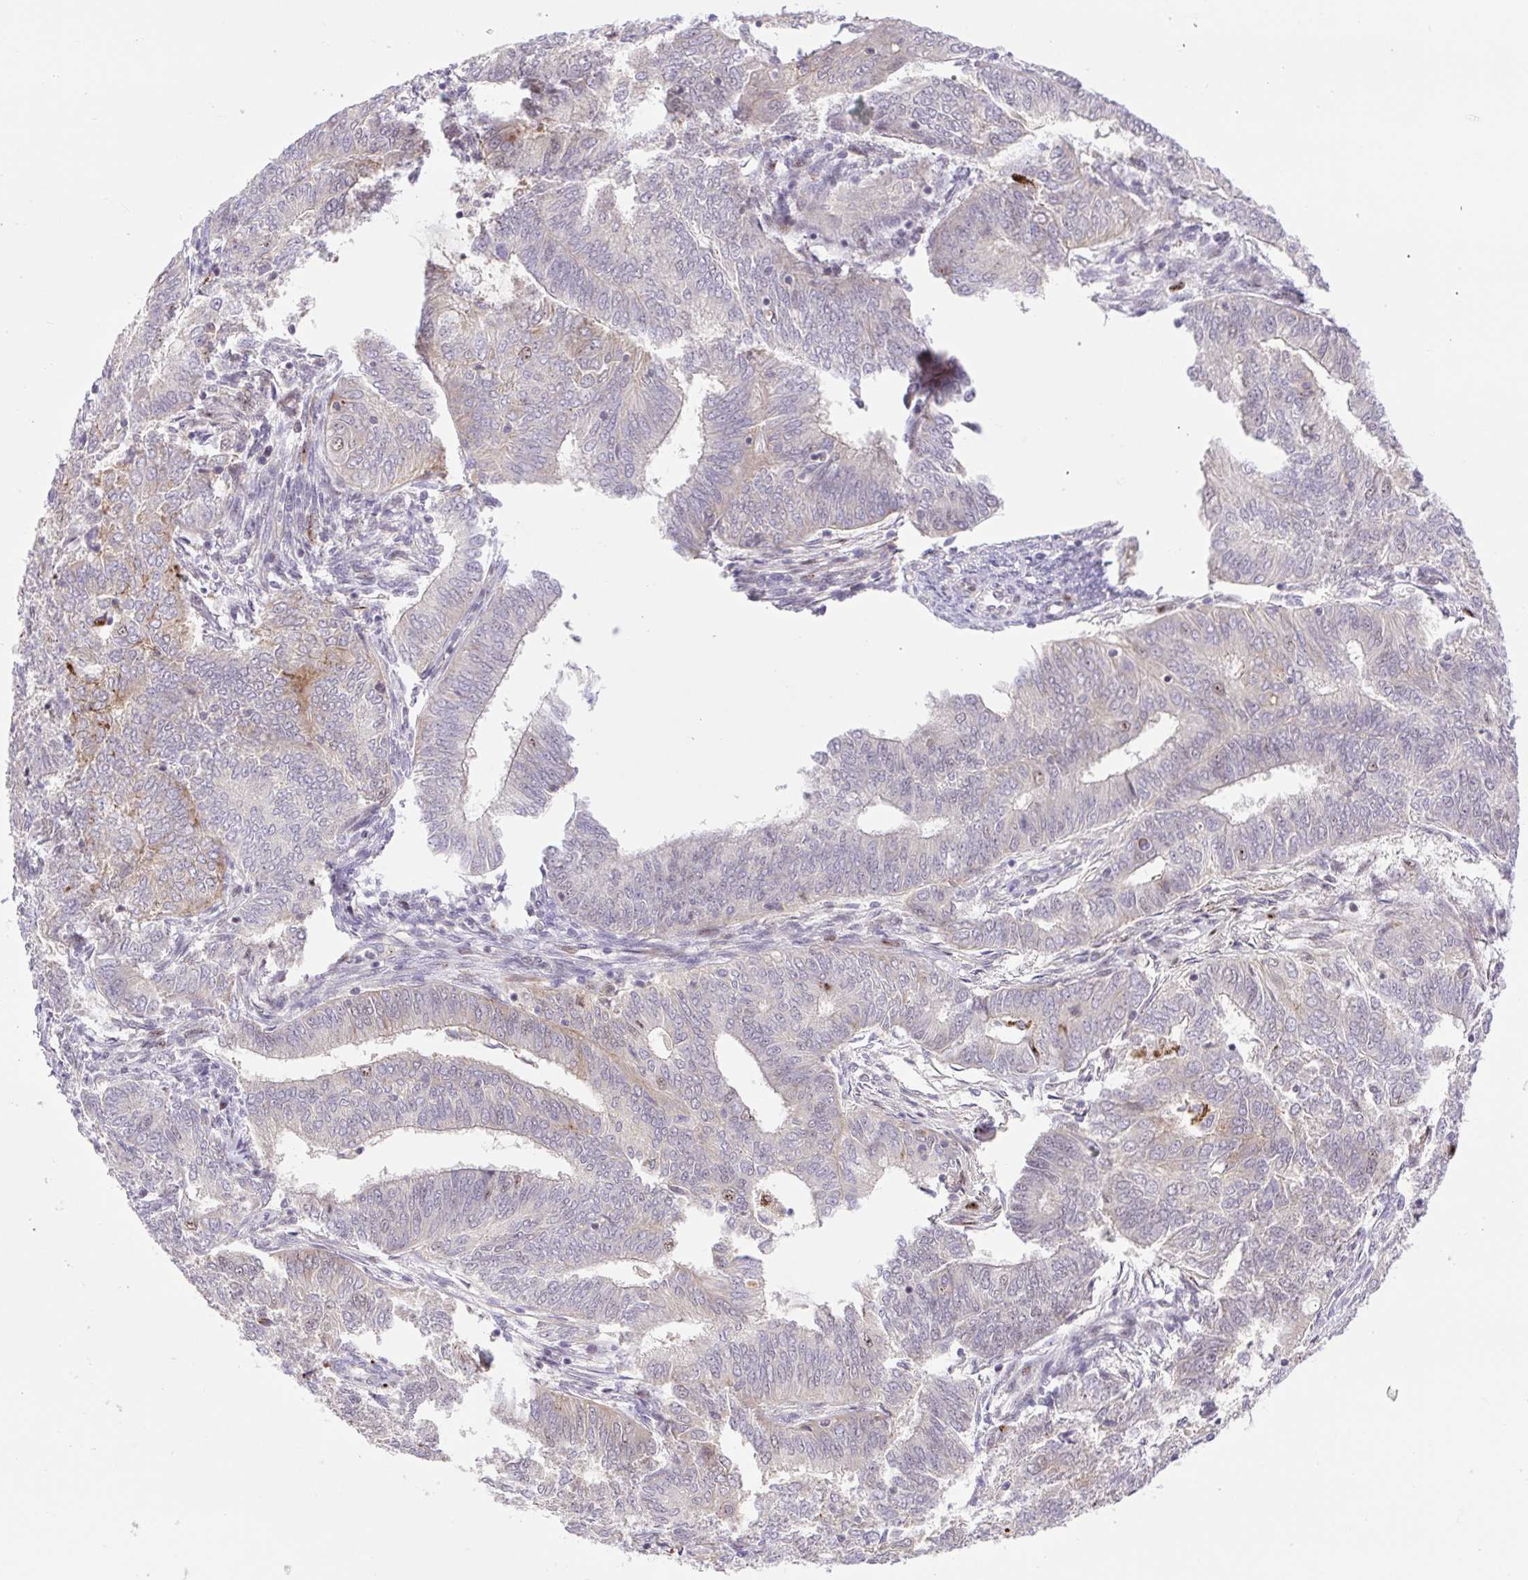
{"staining": {"intensity": "moderate", "quantity": "<25%", "location": "cytoplasmic/membranous"}, "tissue": "endometrial cancer", "cell_type": "Tumor cells", "image_type": "cancer", "snomed": [{"axis": "morphology", "description": "Adenocarcinoma, NOS"}, {"axis": "topography", "description": "Endometrium"}], "caption": "Endometrial cancer stained with a brown dye demonstrates moderate cytoplasmic/membranous positive staining in about <25% of tumor cells.", "gene": "ERG", "patient": {"sex": "female", "age": 62}}